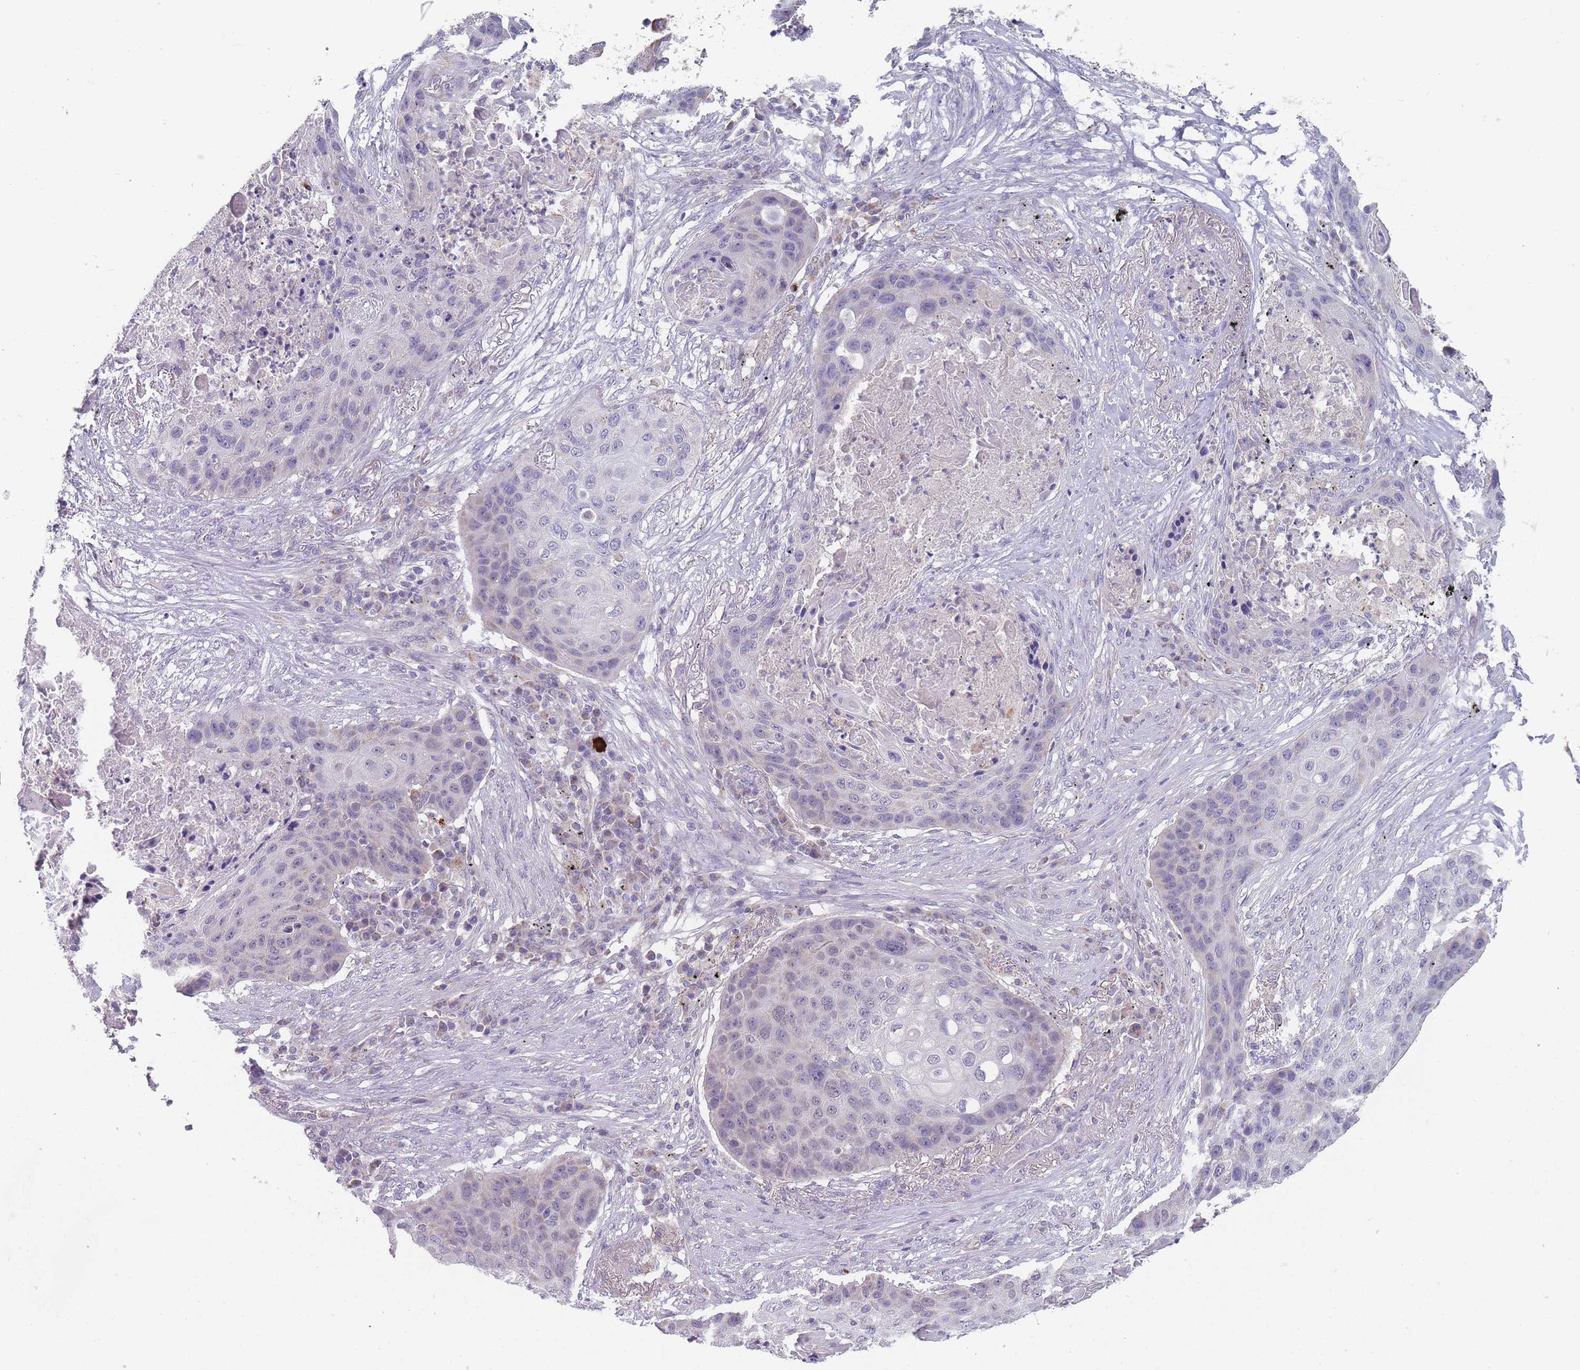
{"staining": {"intensity": "negative", "quantity": "none", "location": "none"}, "tissue": "lung cancer", "cell_type": "Tumor cells", "image_type": "cancer", "snomed": [{"axis": "morphology", "description": "Squamous cell carcinoma, NOS"}, {"axis": "topography", "description": "Lung"}], "caption": "The immunohistochemistry image has no significant positivity in tumor cells of lung cancer tissue.", "gene": "PEX7", "patient": {"sex": "female", "age": 63}}